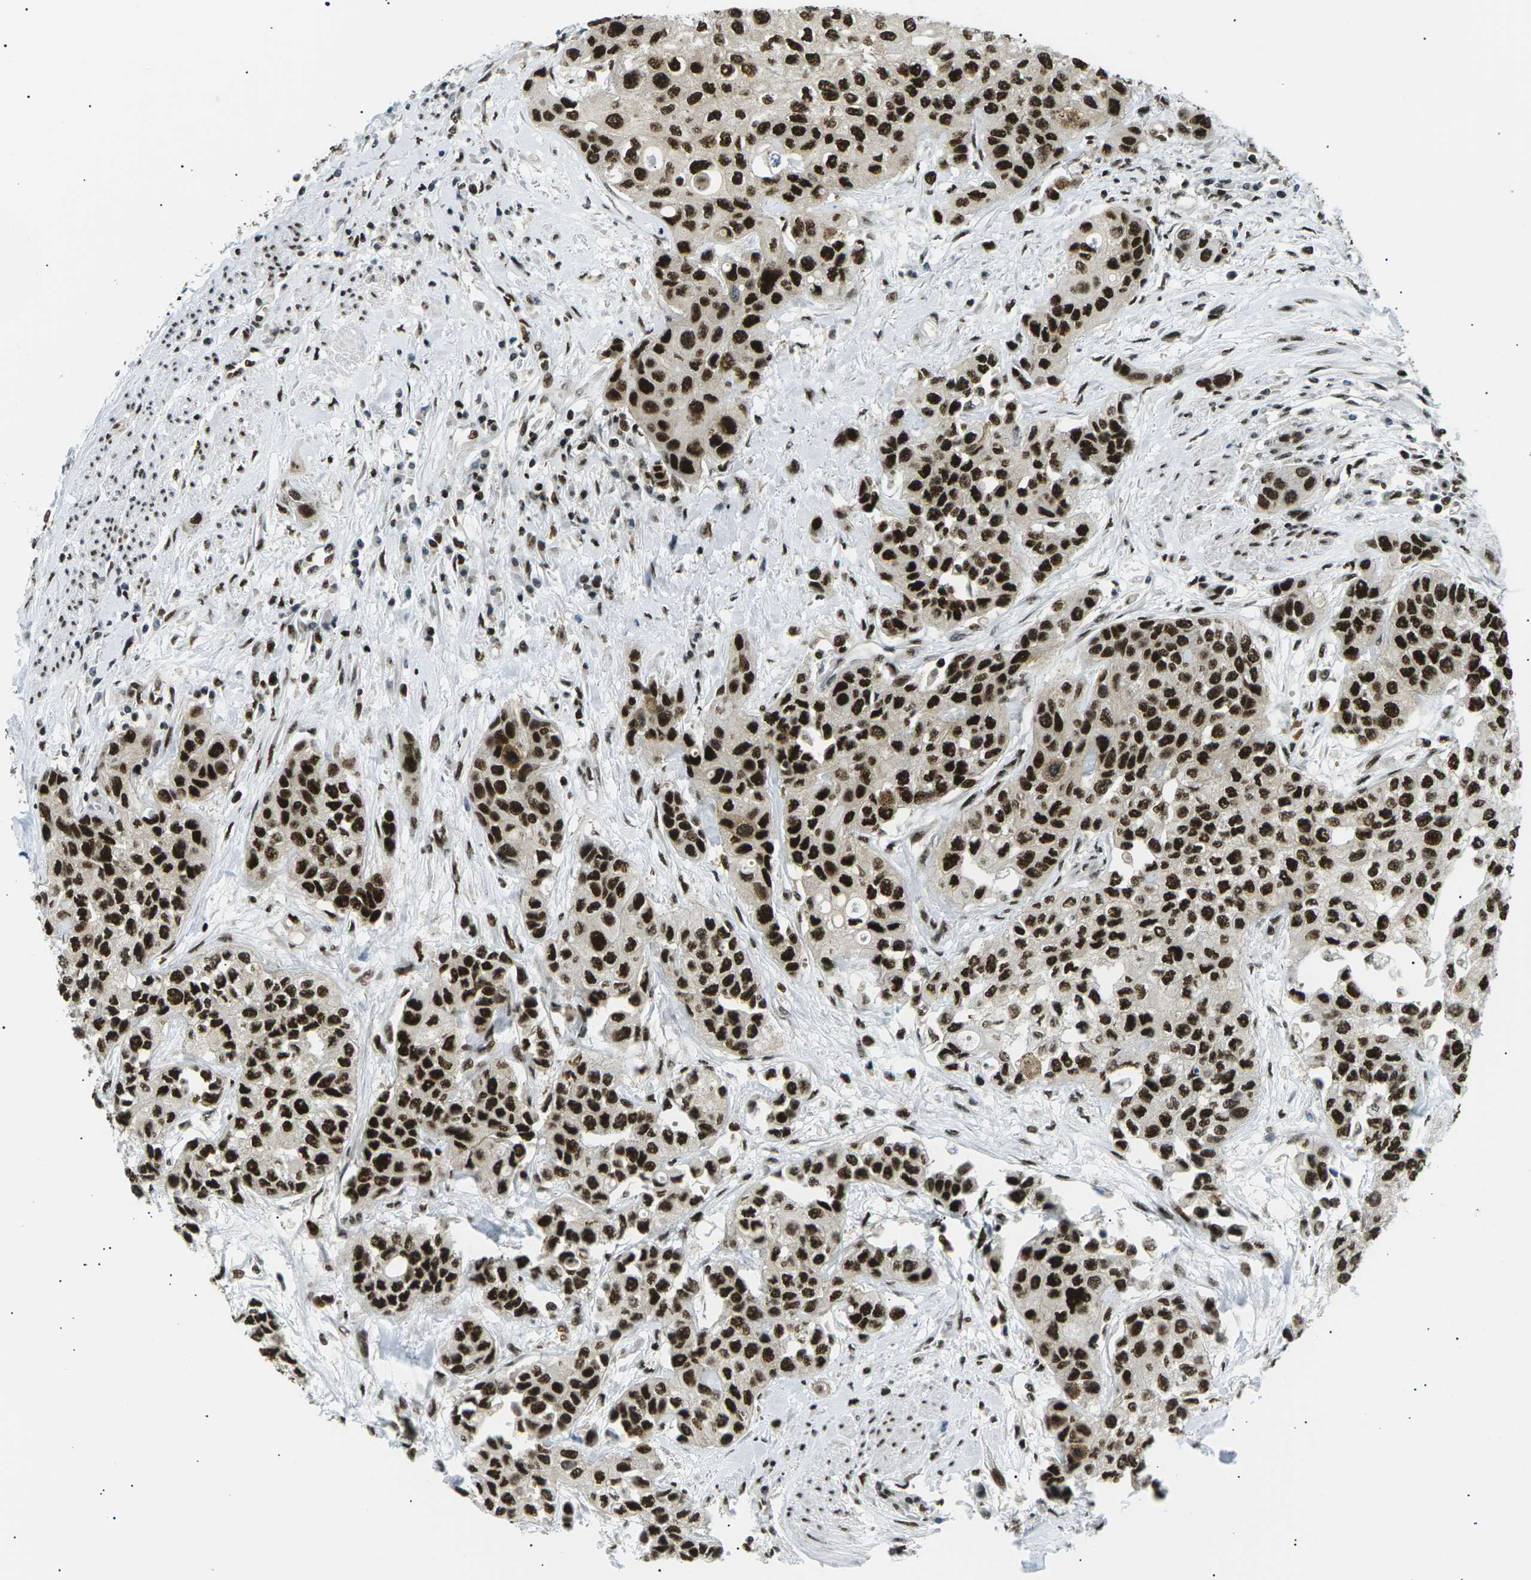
{"staining": {"intensity": "strong", "quantity": ">75%", "location": "nuclear"}, "tissue": "urothelial cancer", "cell_type": "Tumor cells", "image_type": "cancer", "snomed": [{"axis": "morphology", "description": "Urothelial carcinoma, High grade"}, {"axis": "topography", "description": "Urinary bladder"}], "caption": "A brown stain shows strong nuclear staining of a protein in human urothelial carcinoma (high-grade) tumor cells.", "gene": "RPA2", "patient": {"sex": "female", "age": 56}}